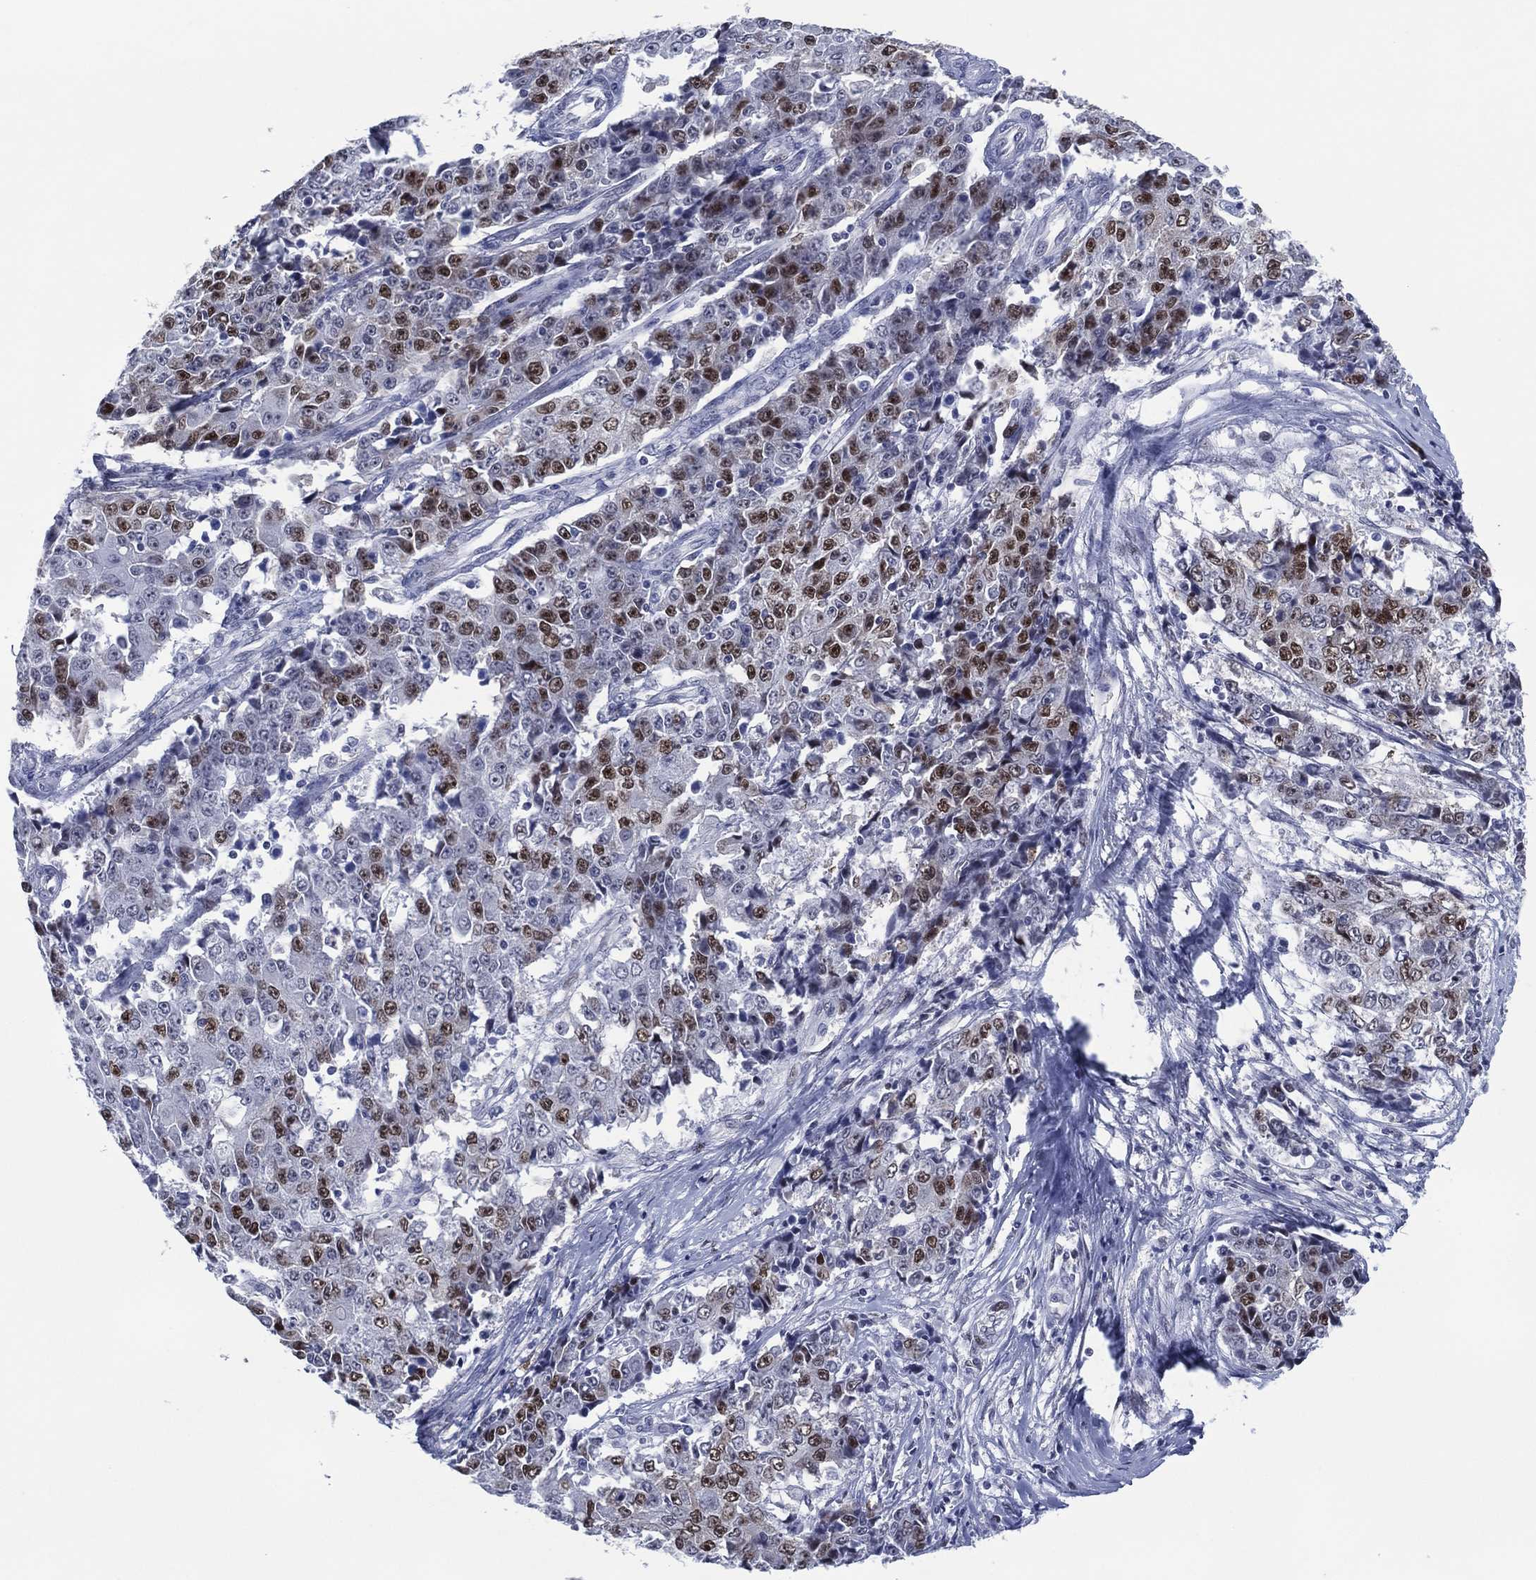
{"staining": {"intensity": "strong", "quantity": "<25%", "location": "nuclear"}, "tissue": "ovarian cancer", "cell_type": "Tumor cells", "image_type": "cancer", "snomed": [{"axis": "morphology", "description": "Carcinoma, endometroid"}, {"axis": "topography", "description": "Ovary"}], "caption": "High-power microscopy captured an immunohistochemistry (IHC) histopathology image of ovarian cancer, revealing strong nuclear staining in approximately <25% of tumor cells.", "gene": "GATA6", "patient": {"sex": "female", "age": 42}}